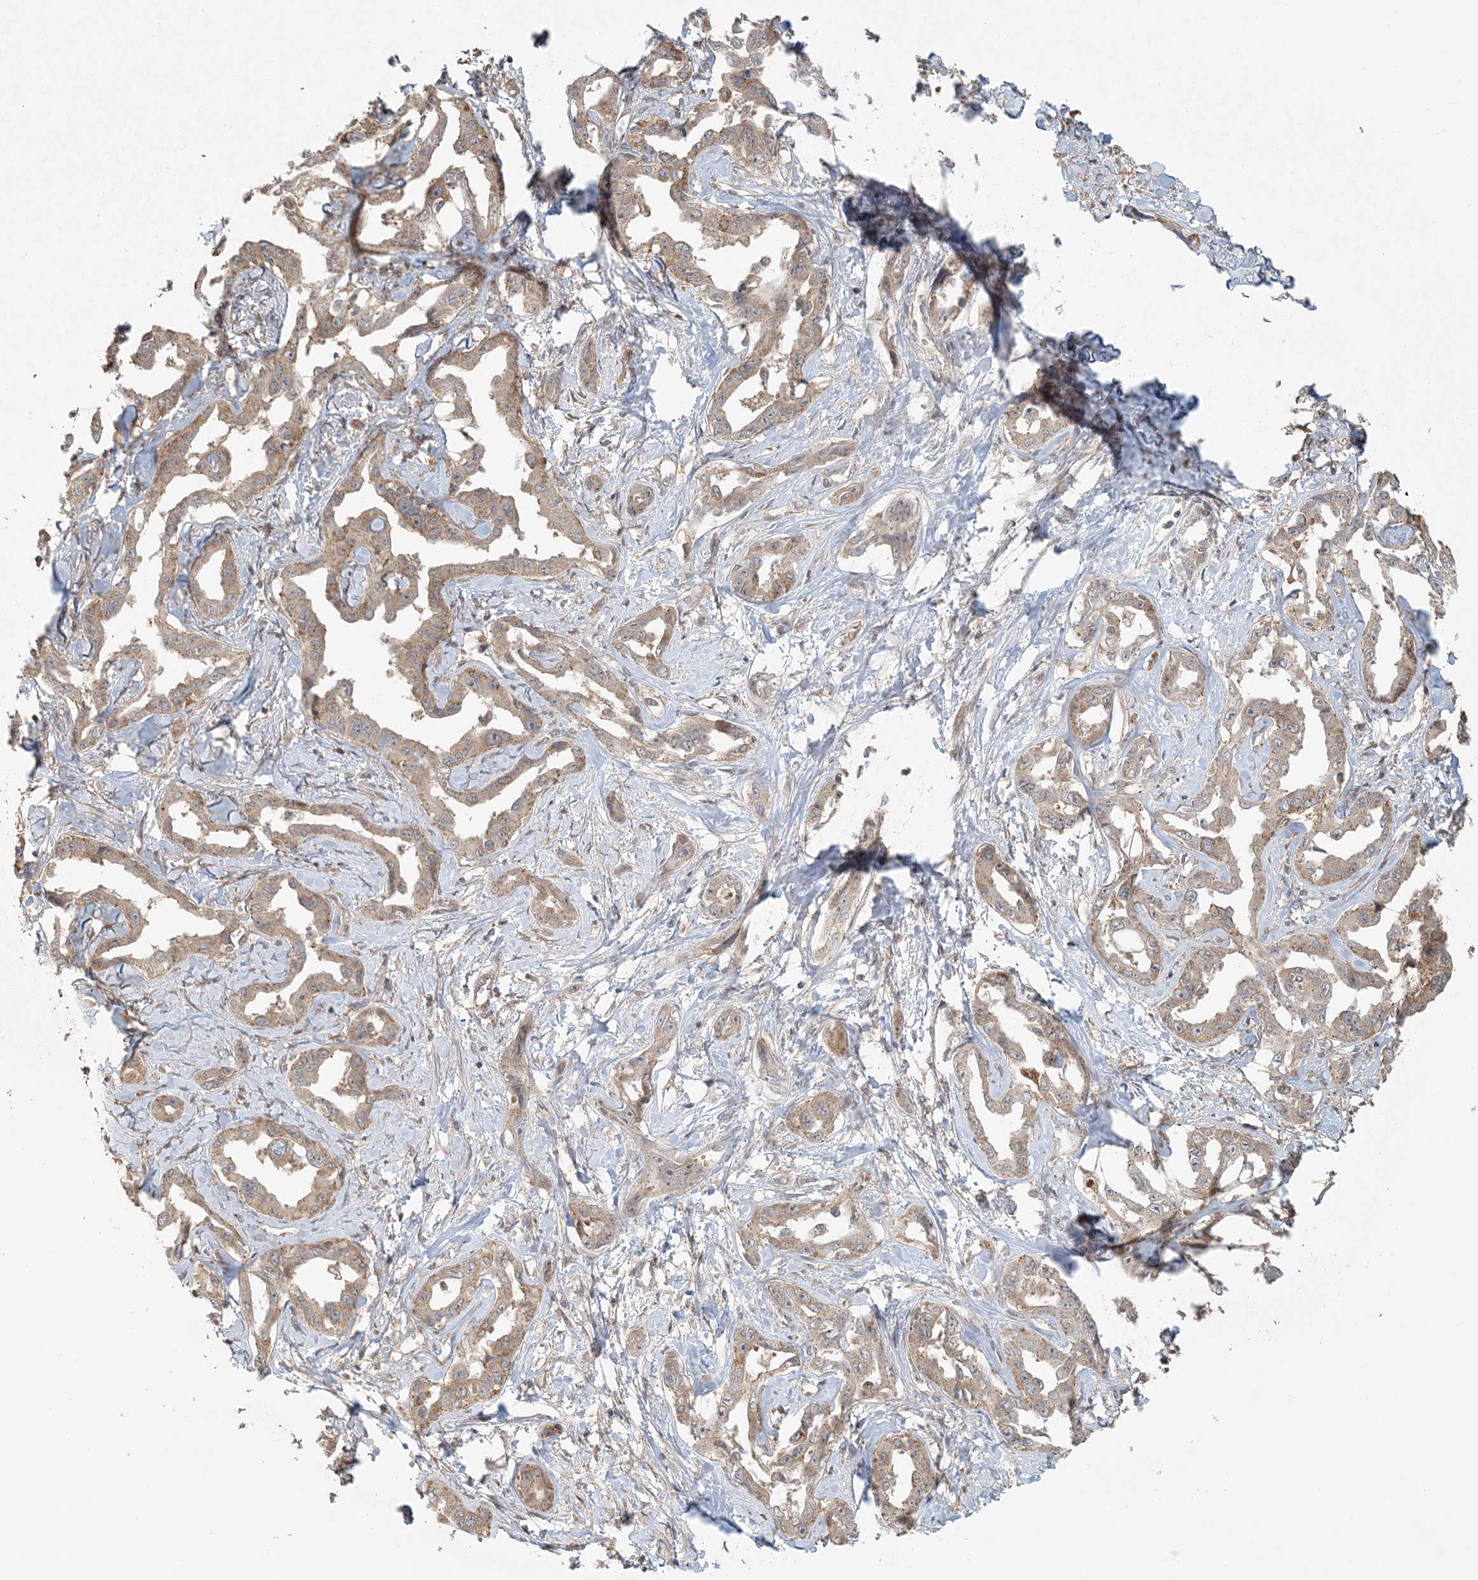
{"staining": {"intensity": "weak", "quantity": "25%-75%", "location": "cytoplasmic/membranous"}, "tissue": "liver cancer", "cell_type": "Tumor cells", "image_type": "cancer", "snomed": [{"axis": "morphology", "description": "Cholangiocarcinoma"}, {"axis": "topography", "description": "Liver"}], "caption": "High-magnification brightfield microscopy of liver cancer stained with DAB (3,3'-diaminobenzidine) (brown) and counterstained with hematoxylin (blue). tumor cells exhibit weak cytoplasmic/membranous staining is seen in about25%-75% of cells.", "gene": "OBI1", "patient": {"sex": "male", "age": 59}}